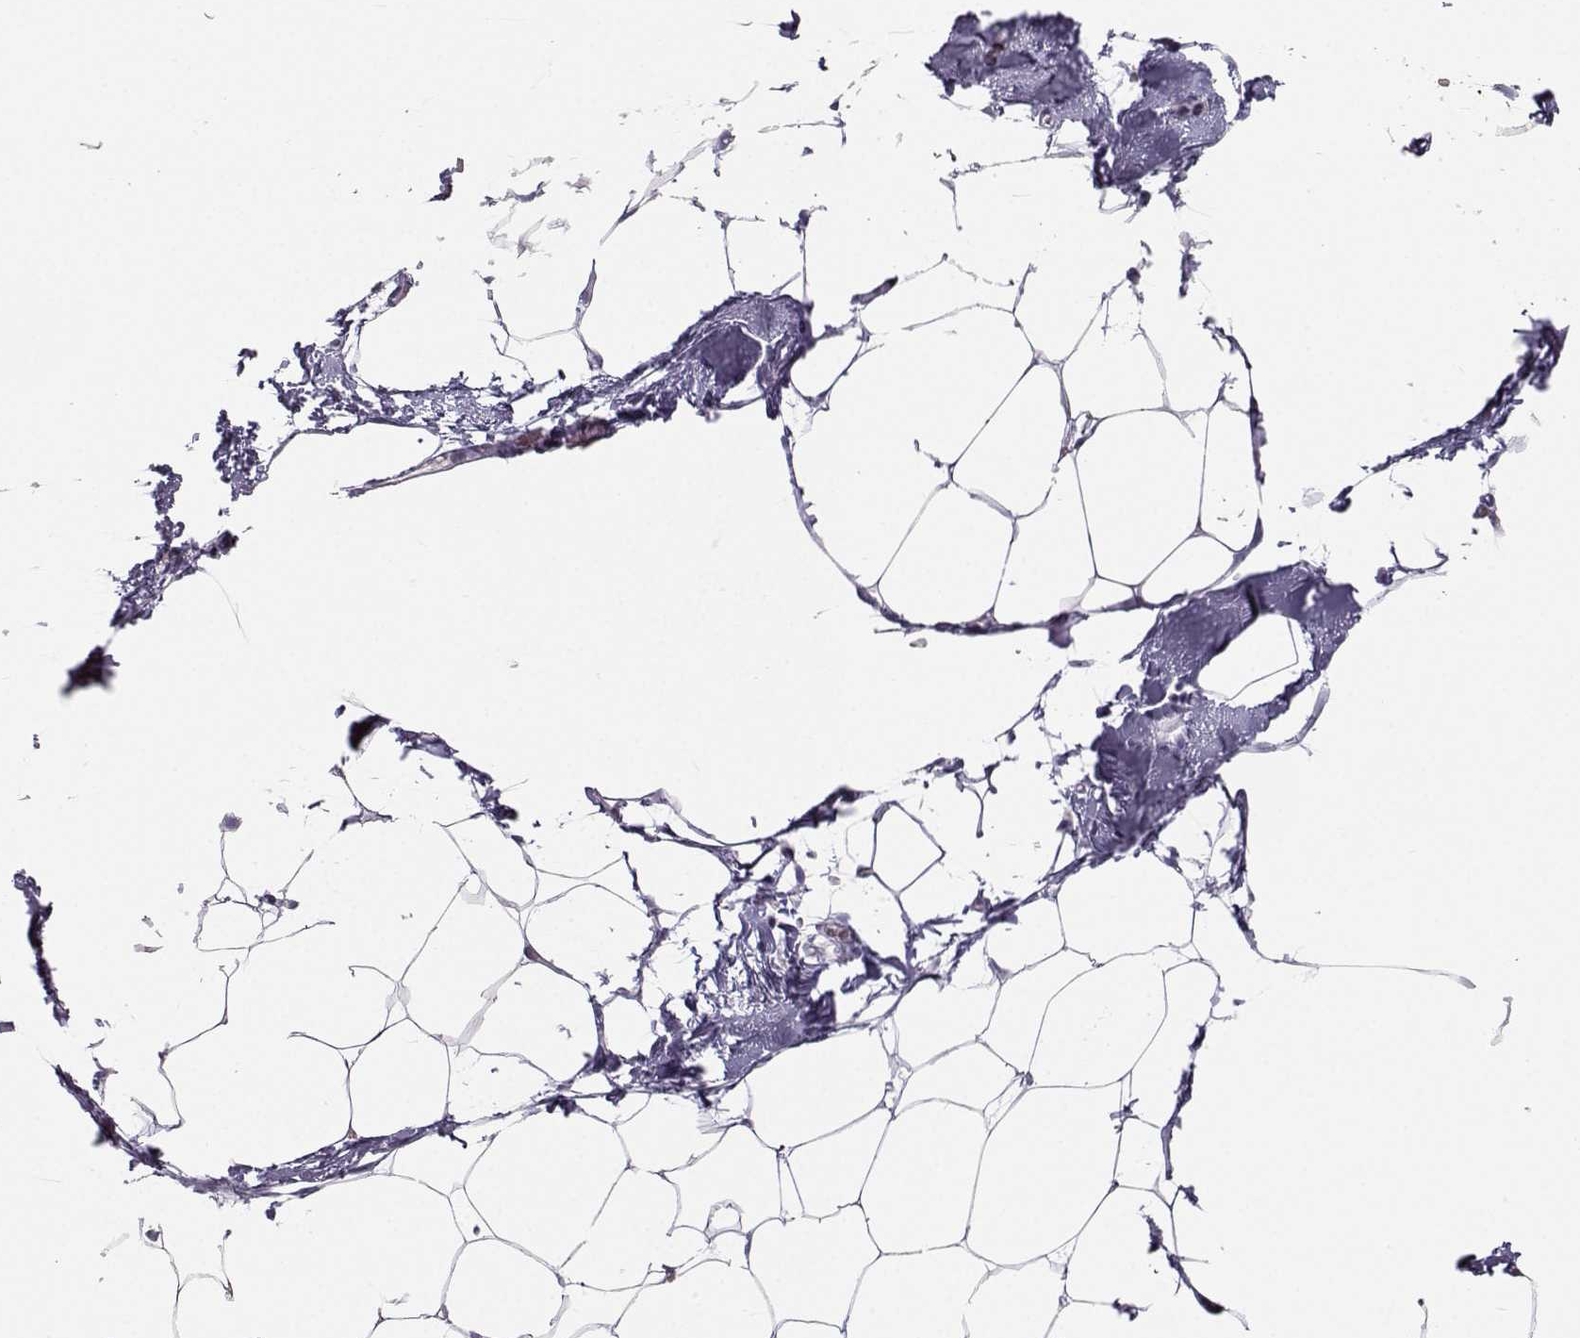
{"staining": {"intensity": "negative", "quantity": "none", "location": "none"}, "tissue": "adipose tissue", "cell_type": "Adipocytes", "image_type": "normal", "snomed": [{"axis": "morphology", "description": "Normal tissue, NOS"}, {"axis": "topography", "description": "Adipose tissue"}], "caption": "IHC micrograph of unremarkable adipose tissue stained for a protein (brown), which exhibits no staining in adipocytes.", "gene": "MAST1", "patient": {"sex": "male", "age": 57}}